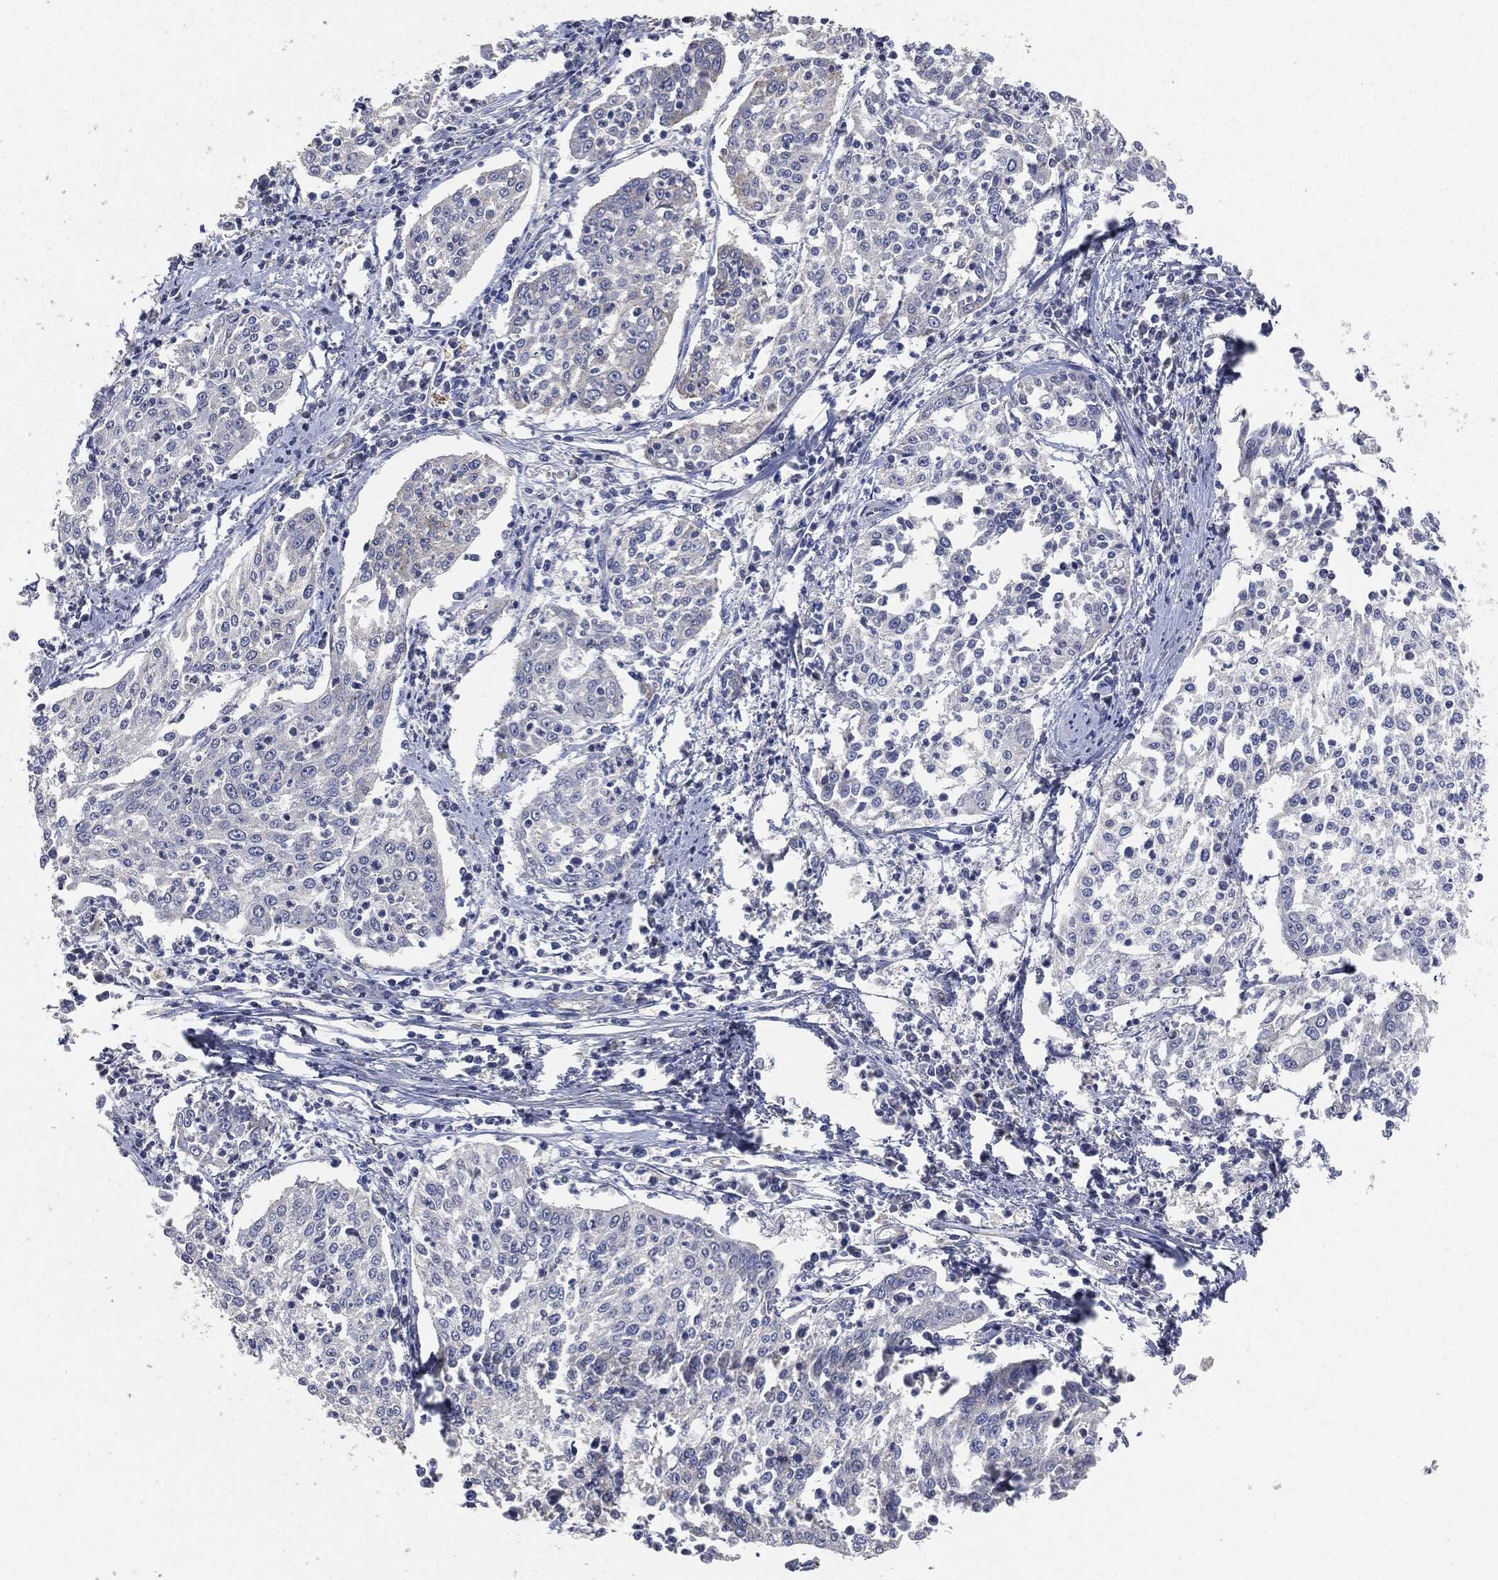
{"staining": {"intensity": "negative", "quantity": "none", "location": "none"}, "tissue": "cervical cancer", "cell_type": "Tumor cells", "image_type": "cancer", "snomed": [{"axis": "morphology", "description": "Squamous cell carcinoma, NOS"}, {"axis": "topography", "description": "Cervix"}], "caption": "This is an IHC image of human cervical squamous cell carcinoma. There is no staining in tumor cells.", "gene": "APOB", "patient": {"sex": "female", "age": 41}}